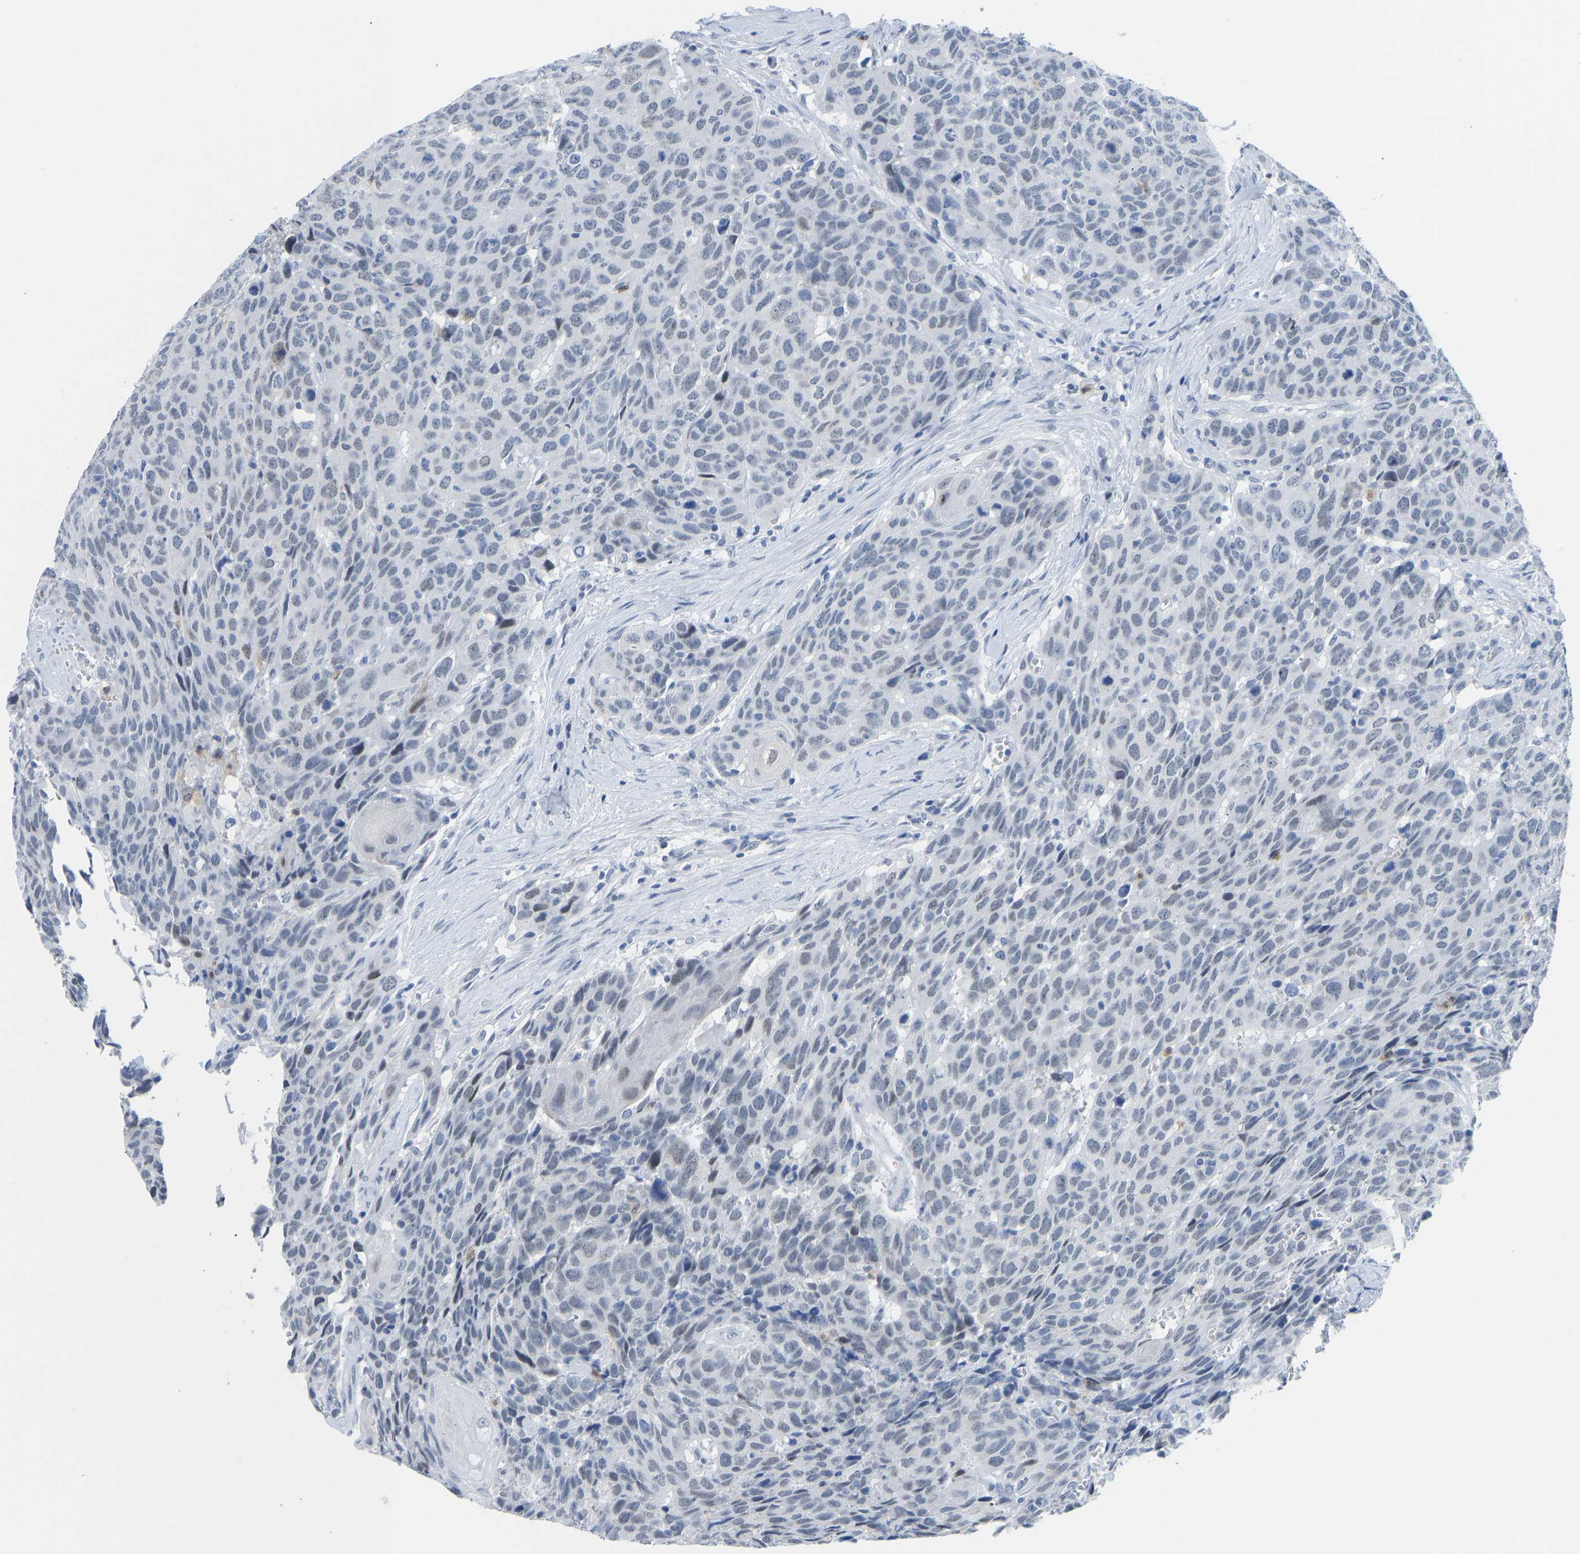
{"staining": {"intensity": "negative", "quantity": "none", "location": "none"}, "tissue": "head and neck cancer", "cell_type": "Tumor cells", "image_type": "cancer", "snomed": [{"axis": "morphology", "description": "Squamous cell carcinoma, NOS"}, {"axis": "topography", "description": "Head-Neck"}], "caption": "A histopathology image of head and neck squamous cell carcinoma stained for a protein shows no brown staining in tumor cells. The staining is performed using DAB (3,3'-diaminobenzidine) brown chromogen with nuclei counter-stained in using hematoxylin.", "gene": "TXNDC2", "patient": {"sex": "male", "age": 66}}